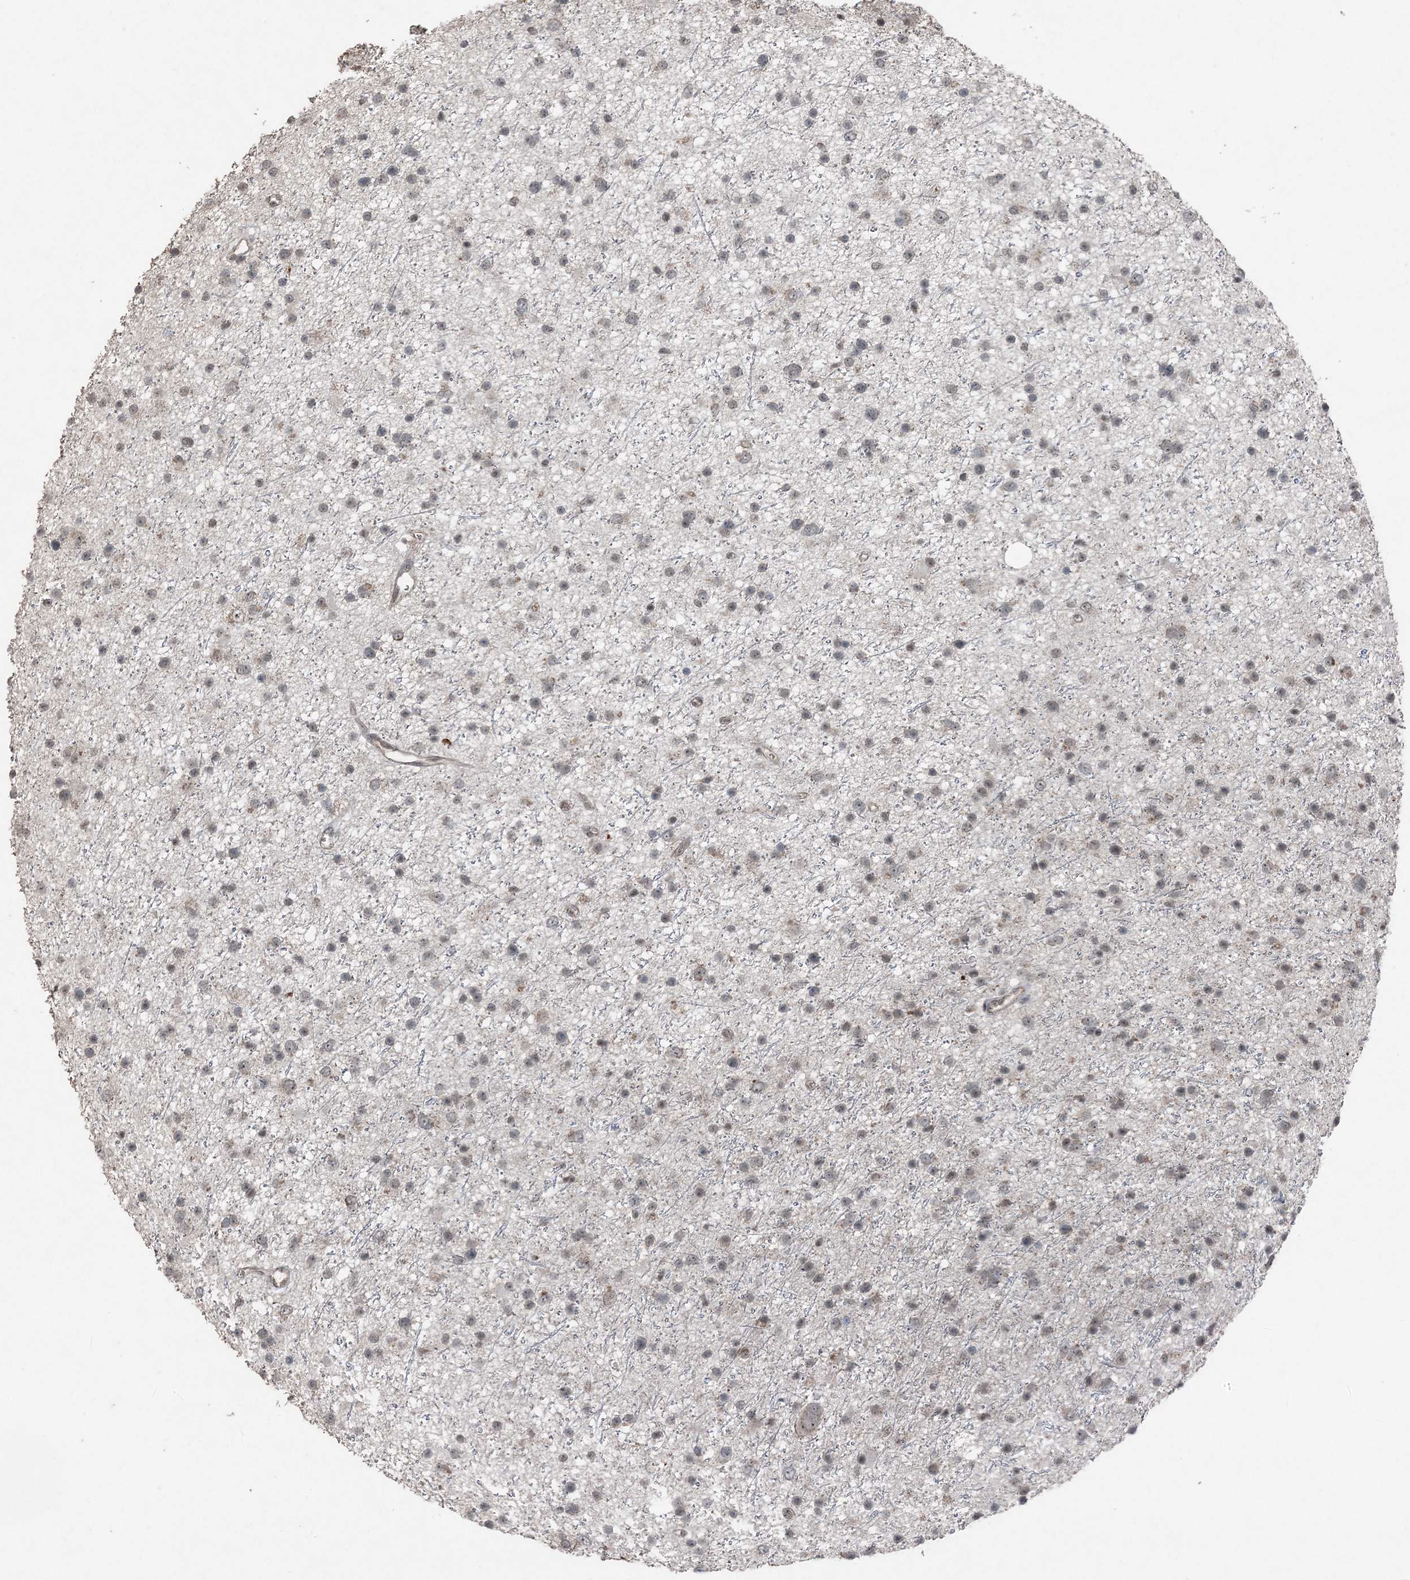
{"staining": {"intensity": "weak", "quantity": "25%-75%", "location": "nuclear"}, "tissue": "glioma", "cell_type": "Tumor cells", "image_type": "cancer", "snomed": [{"axis": "morphology", "description": "Glioma, malignant, Low grade"}, {"axis": "topography", "description": "Cerebral cortex"}], "caption": "Tumor cells display low levels of weak nuclear expression in approximately 25%-75% of cells in glioma.", "gene": "VSIG2", "patient": {"sex": "female", "age": 39}}